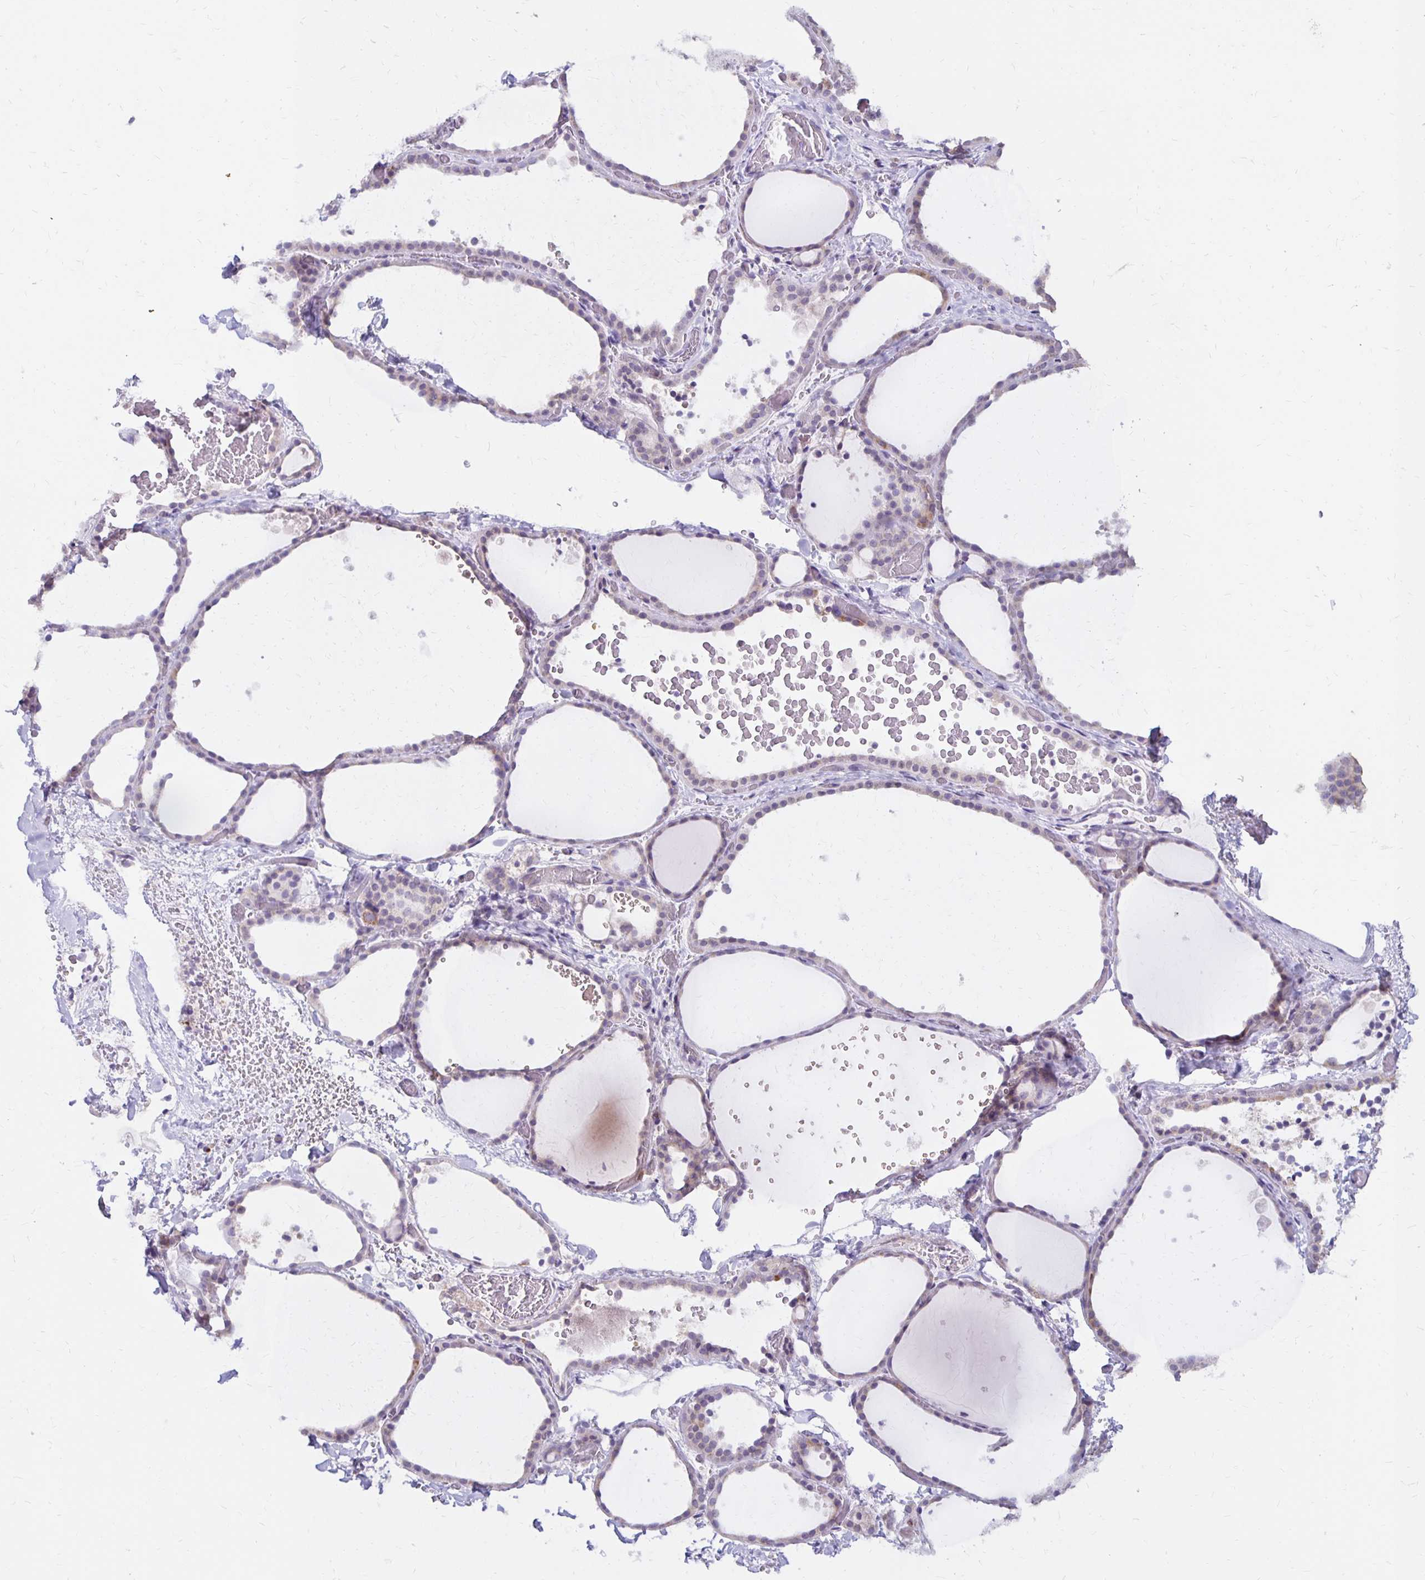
{"staining": {"intensity": "strong", "quantity": "<25%", "location": "cytoplasmic/membranous"}, "tissue": "thyroid gland", "cell_type": "Glandular cells", "image_type": "normal", "snomed": [{"axis": "morphology", "description": "Normal tissue, NOS"}, {"axis": "topography", "description": "Thyroid gland"}], "caption": "Immunohistochemistry micrograph of benign human thyroid gland stained for a protein (brown), which demonstrates medium levels of strong cytoplasmic/membranous staining in about <25% of glandular cells.", "gene": "IER3", "patient": {"sex": "female", "age": 36}}